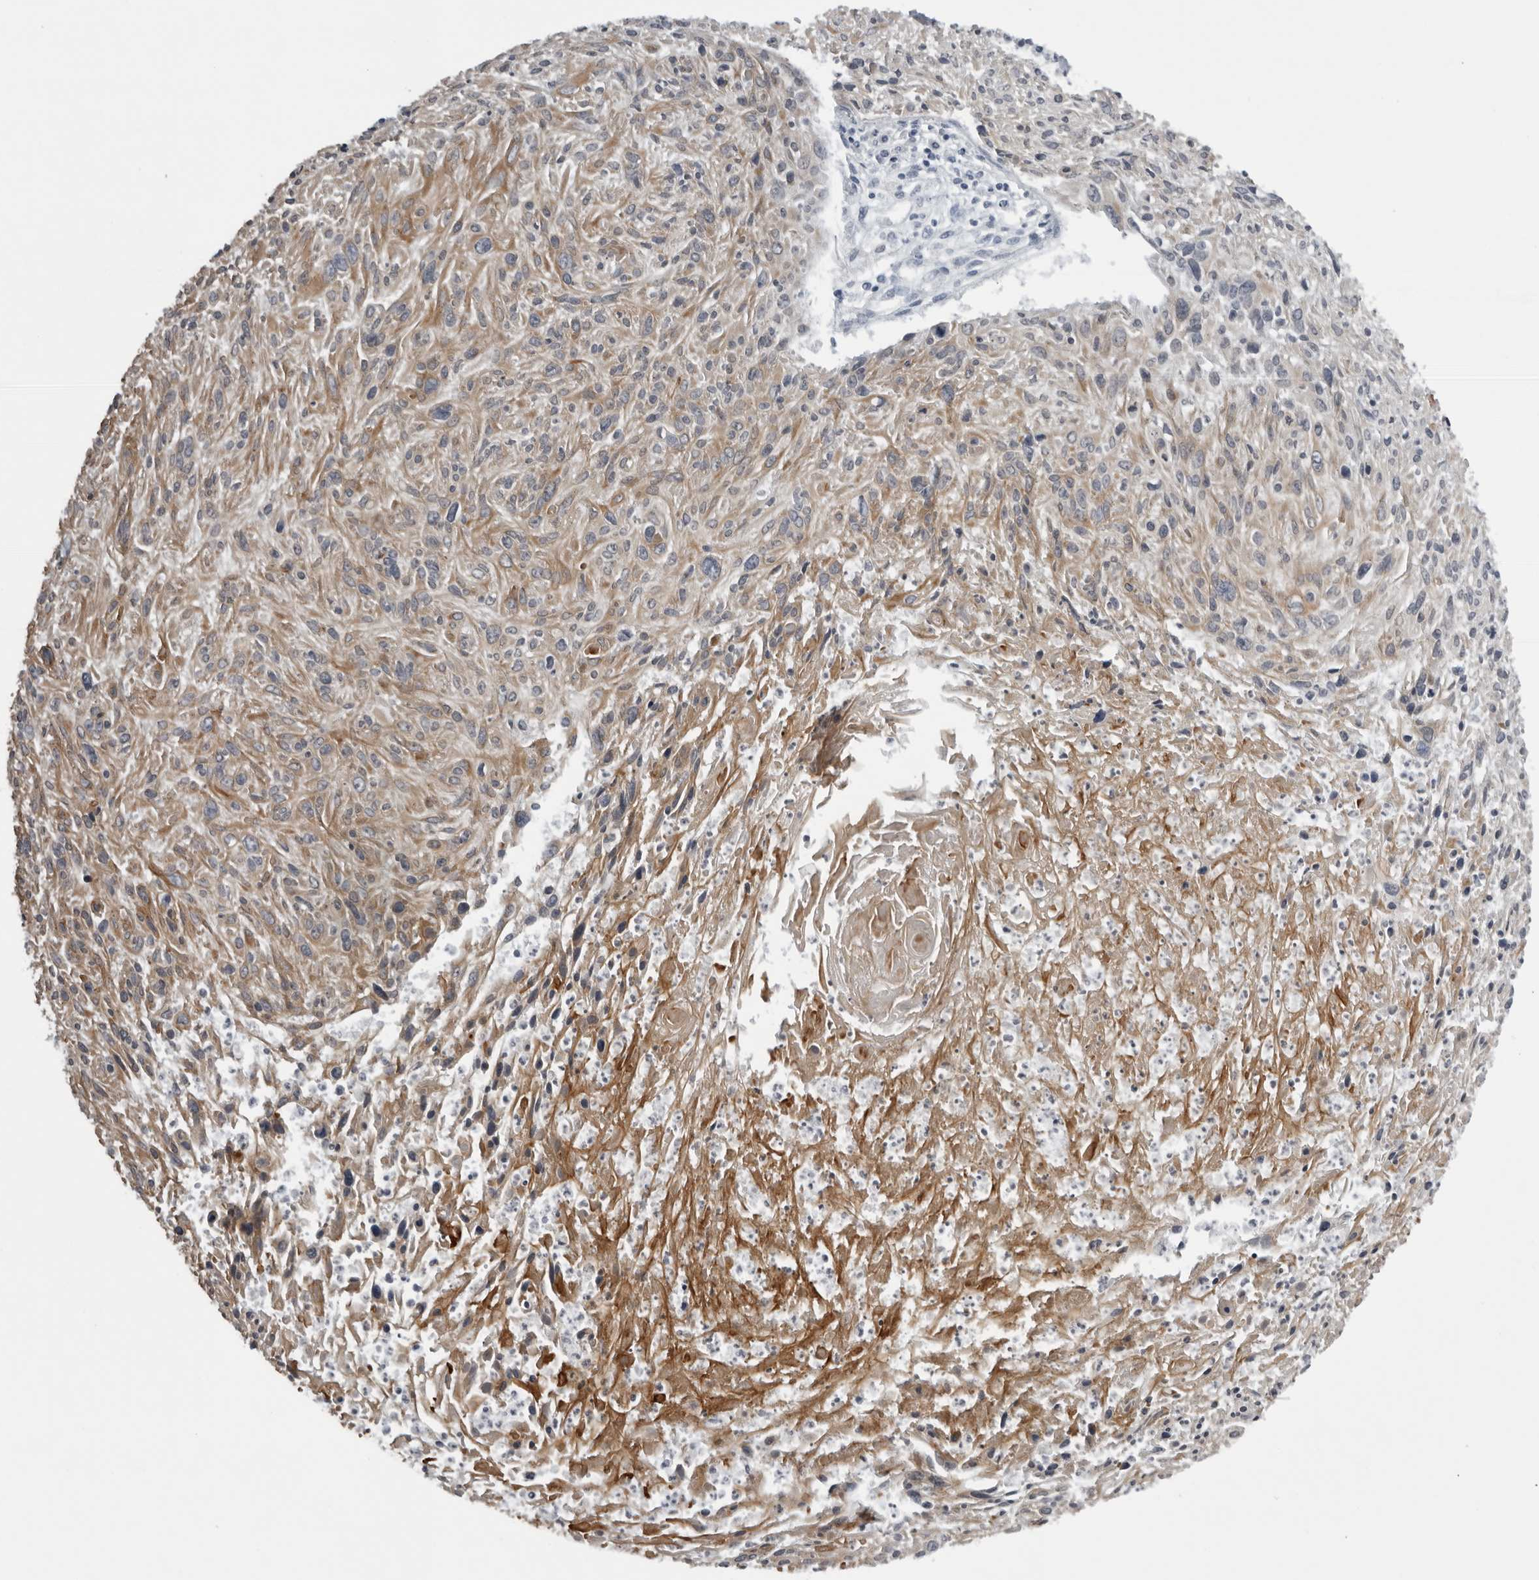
{"staining": {"intensity": "moderate", "quantity": "25%-75%", "location": "cytoplasmic/membranous"}, "tissue": "cervical cancer", "cell_type": "Tumor cells", "image_type": "cancer", "snomed": [{"axis": "morphology", "description": "Squamous cell carcinoma, NOS"}, {"axis": "topography", "description": "Cervix"}], "caption": "Human cervical squamous cell carcinoma stained for a protein (brown) reveals moderate cytoplasmic/membranous positive positivity in approximately 25%-75% of tumor cells.", "gene": "CPT2", "patient": {"sex": "female", "age": 51}}